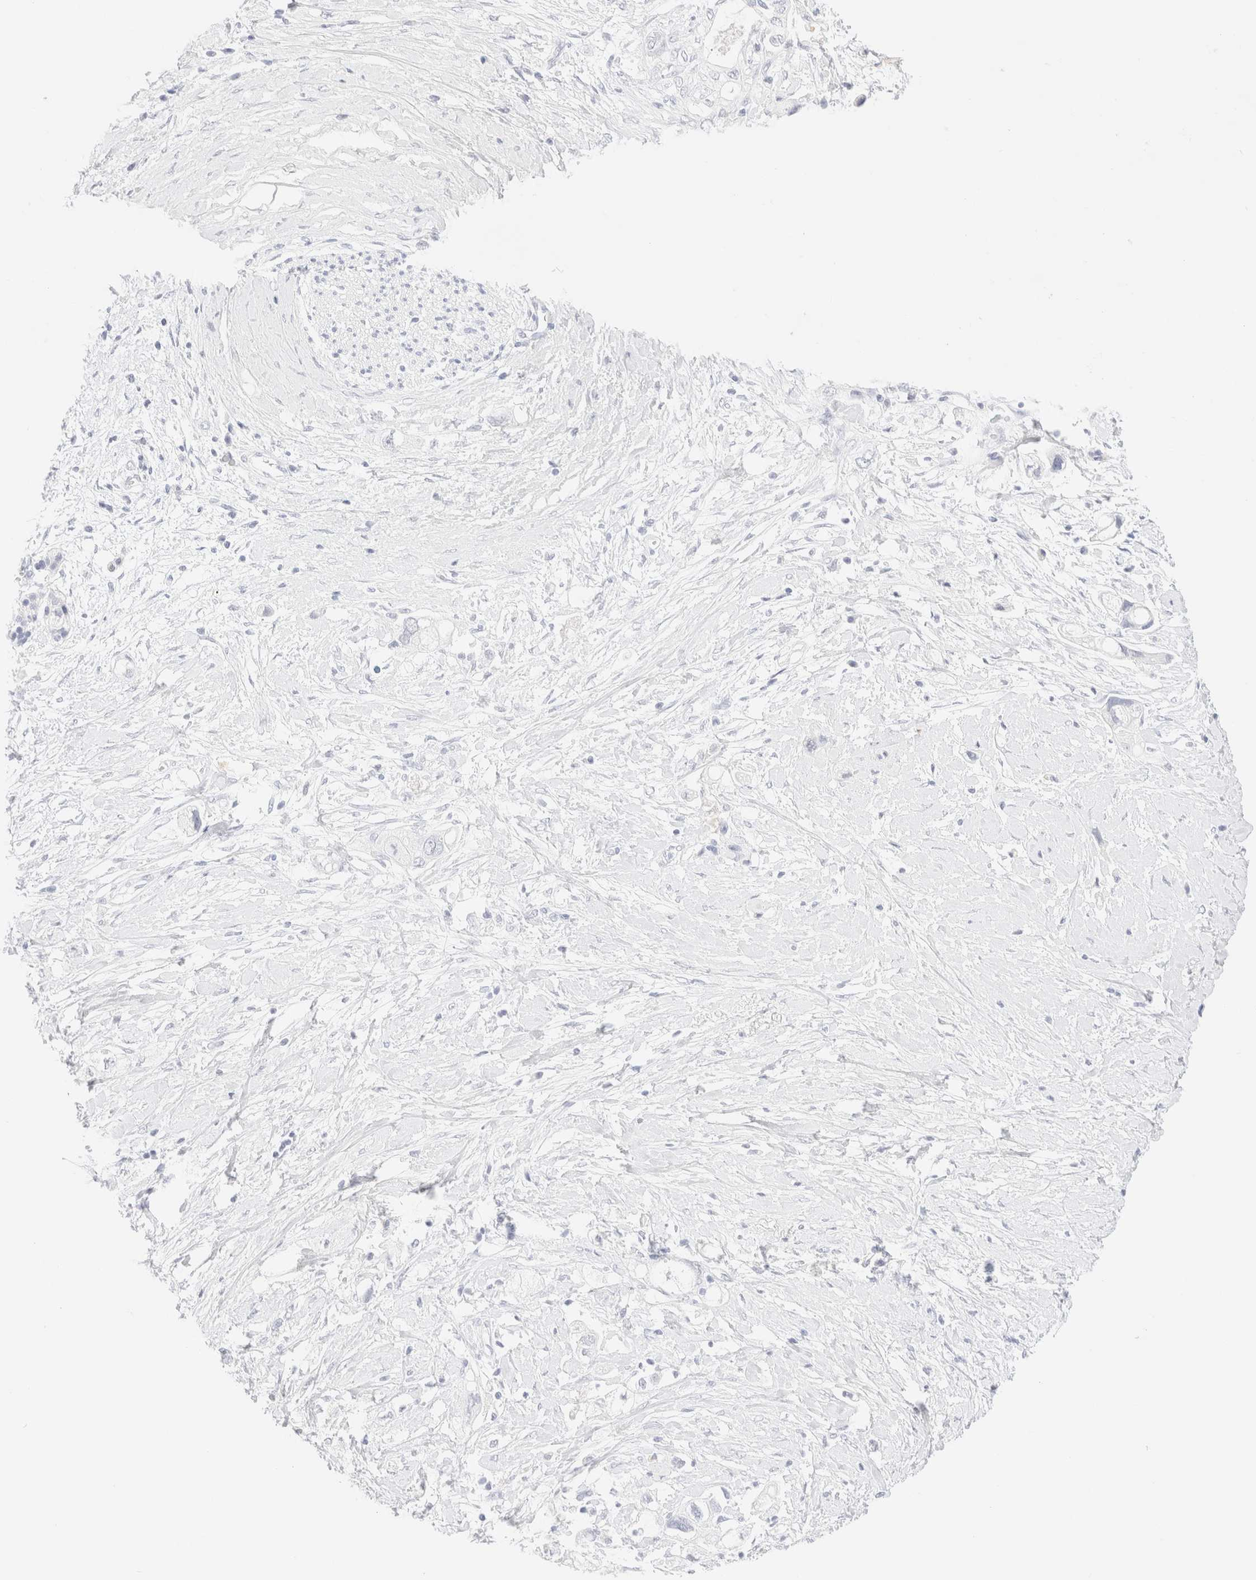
{"staining": {"intensity": "negative", "quantity": "none", "location": "none"}, "tissue": "pancreatic cancer", "cell_type": "Tumor cells", "image_type": "cancer", "snomed": [{"axis": "morphology", "description": "Adenocarcinoma, NOS"}, {"axis": "topography", "description": "Pancreas"}], "caption": "This image is of pancreatic cancer (adenocarcinoma) stained with immunohistochemistry (IHC) to label a protein in brown with the nuclei are counter-stained blue. There is no expression in tumor cells.", "gene": "KRT15", "patient": {"sex": "female", "age": 56}}